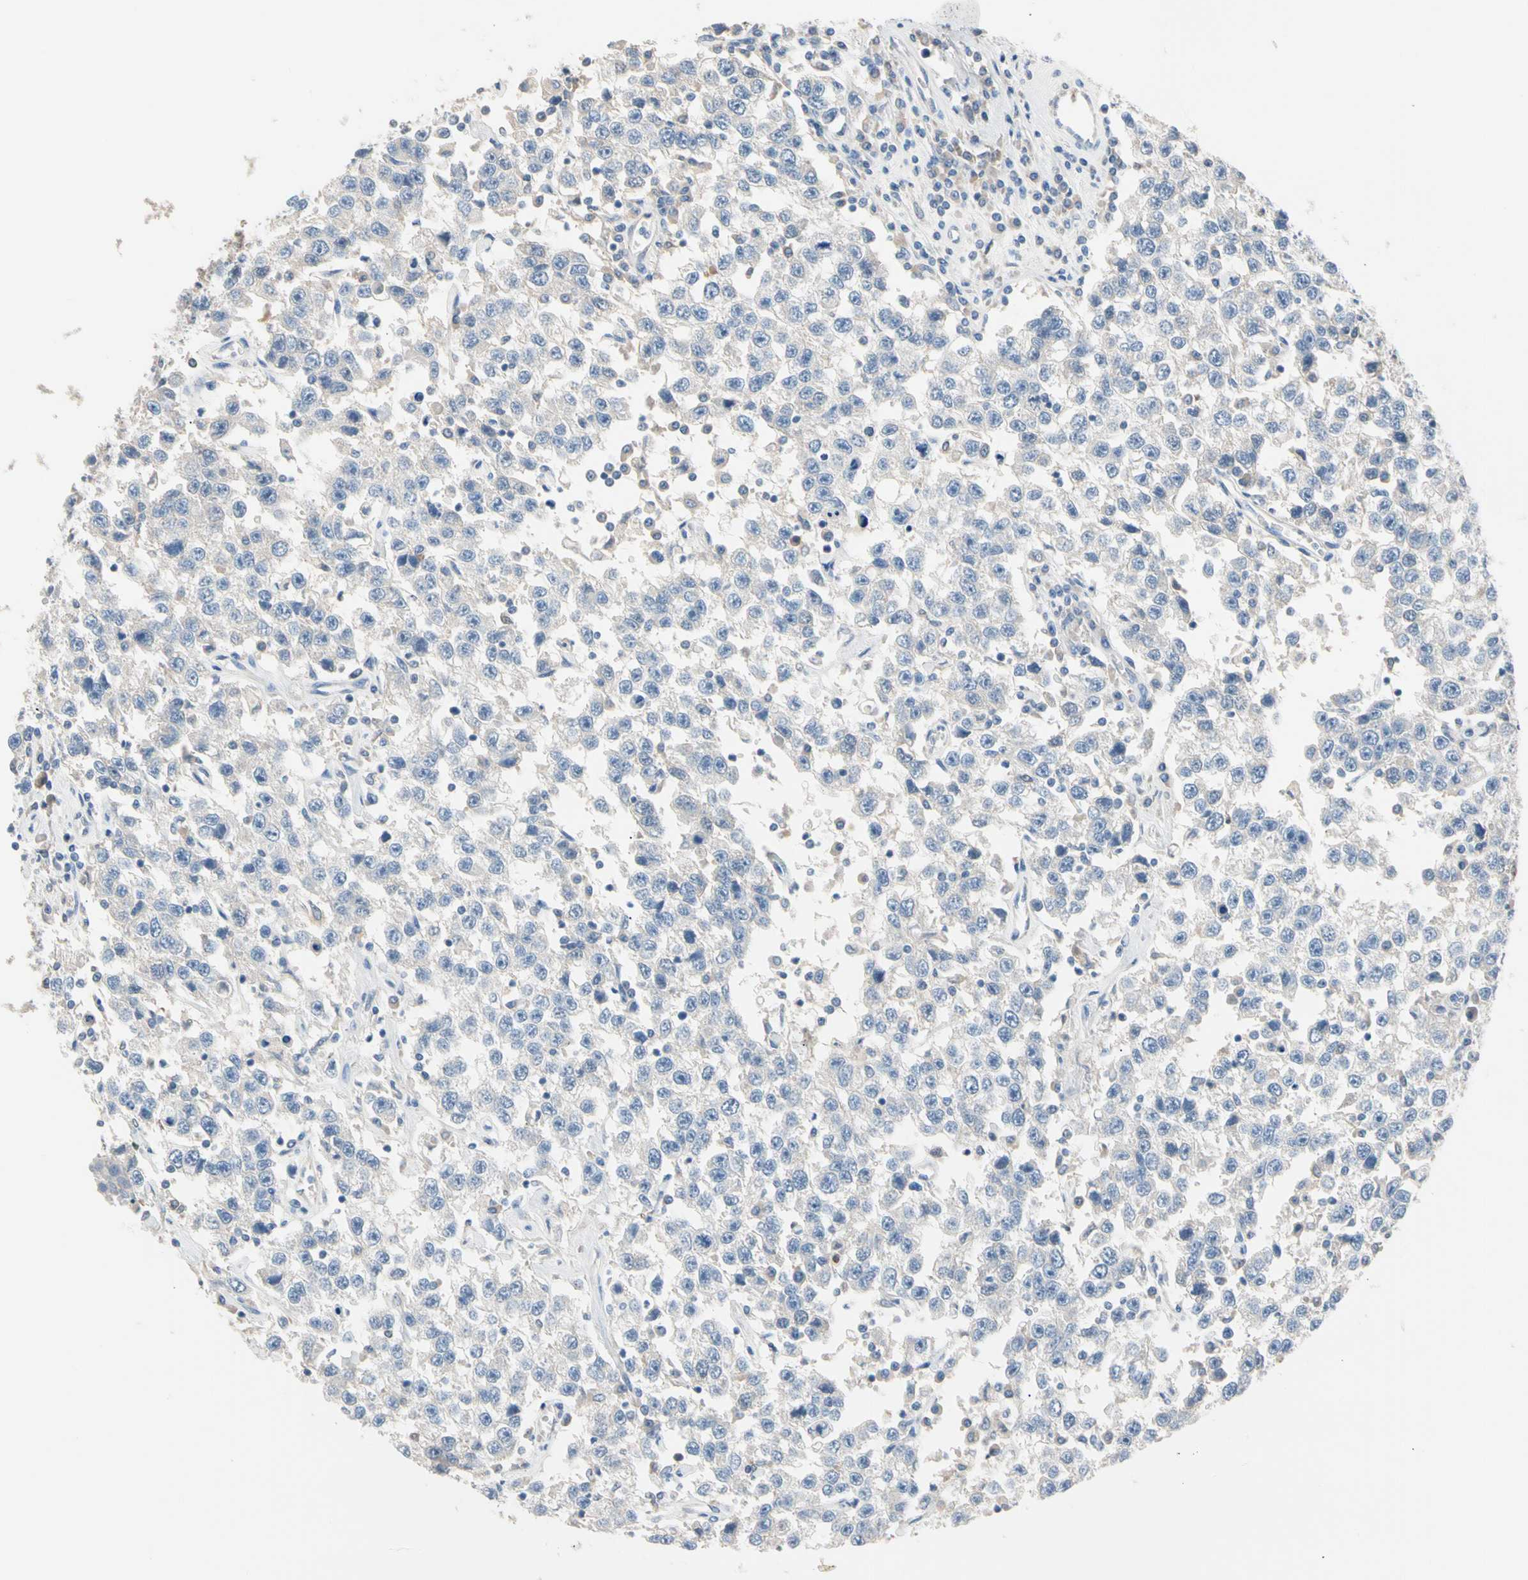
{"staining": {"intensity": "negative", "quantity": "none", "location": "none"}, "tissue": "testis cancer", "cell_type": "Tumor cells", "image_type": "cancer", "snomed": [{"axis": "morphology", "description": "Seminoma, NOS"}, {"axis": "topography", "description": "Testis"}], "caption": "Immunohistochemistry of testis cancer (seminoma) demonstrates no expression in tumor cells. The staining was performed using DAB (3,3'-diaminobenzidine) to visualize the protein expression in brown, while the nuclei were stained in blue with hematoxylin (Magnification: 20x).", "gene": "BBOX1", "patient": {"sex": "male", "age": 41}}